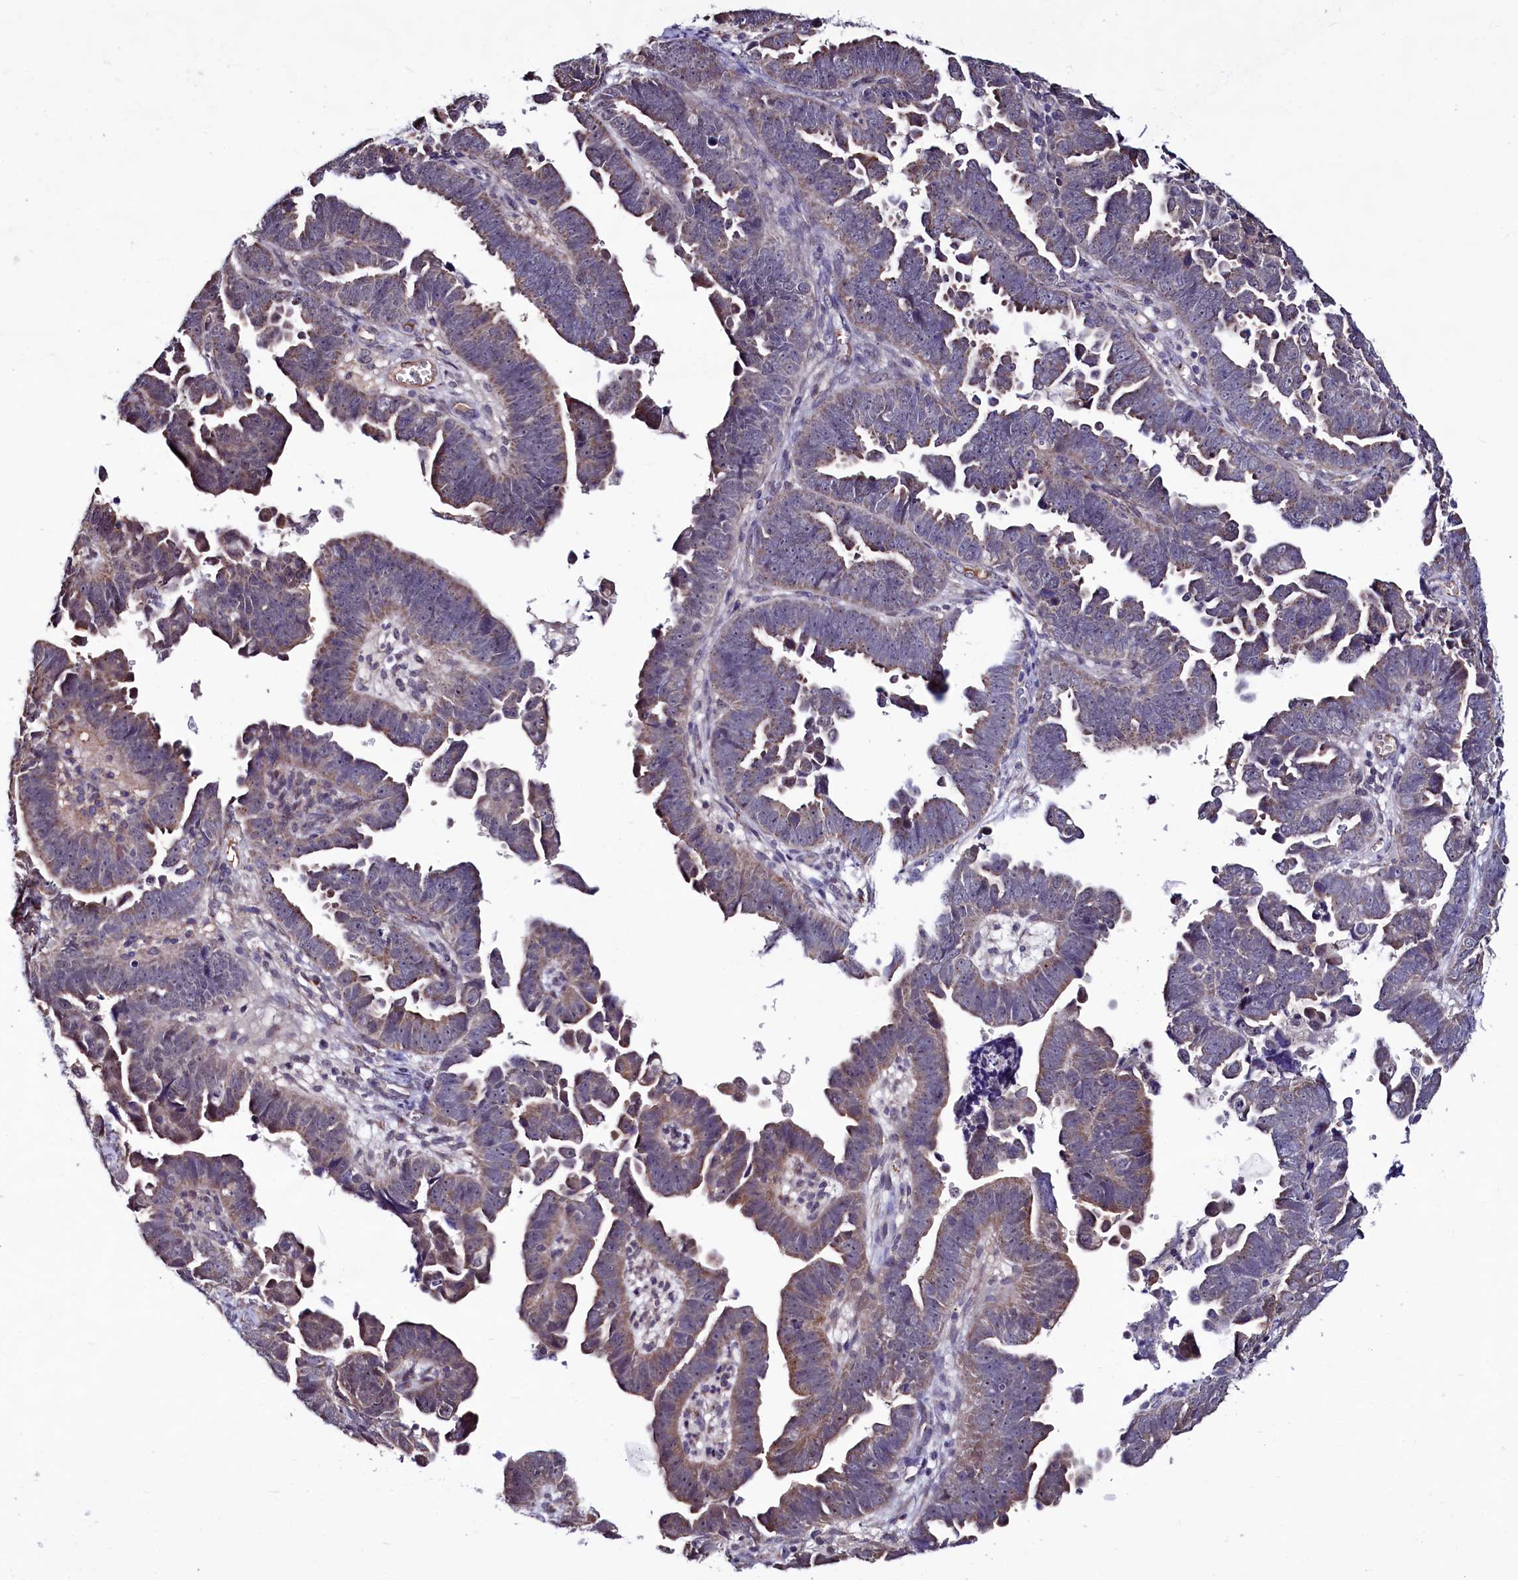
{"staining": {"intensity": "weak", "quantity": ">75%", "location": "cytoplasmic/membranous"}, "tissue": "endometrial cancer", "cell_type": "Tumor cells", "image_type": "cancer", "snomed": [{"axis": "morphology", "description": "Adenocarcinoma, NOS"}, {"axis": "topography", "description": "Endometrium"}], "caption": "The histopathology image exhibits staining of adenocarcinoma (endometrial), revealing weak cytoplasmic/membranous protein expression (brown color) within tumor cells.", "gene": "SEC24C", "patient": {"sex": "female", "age": 75}}